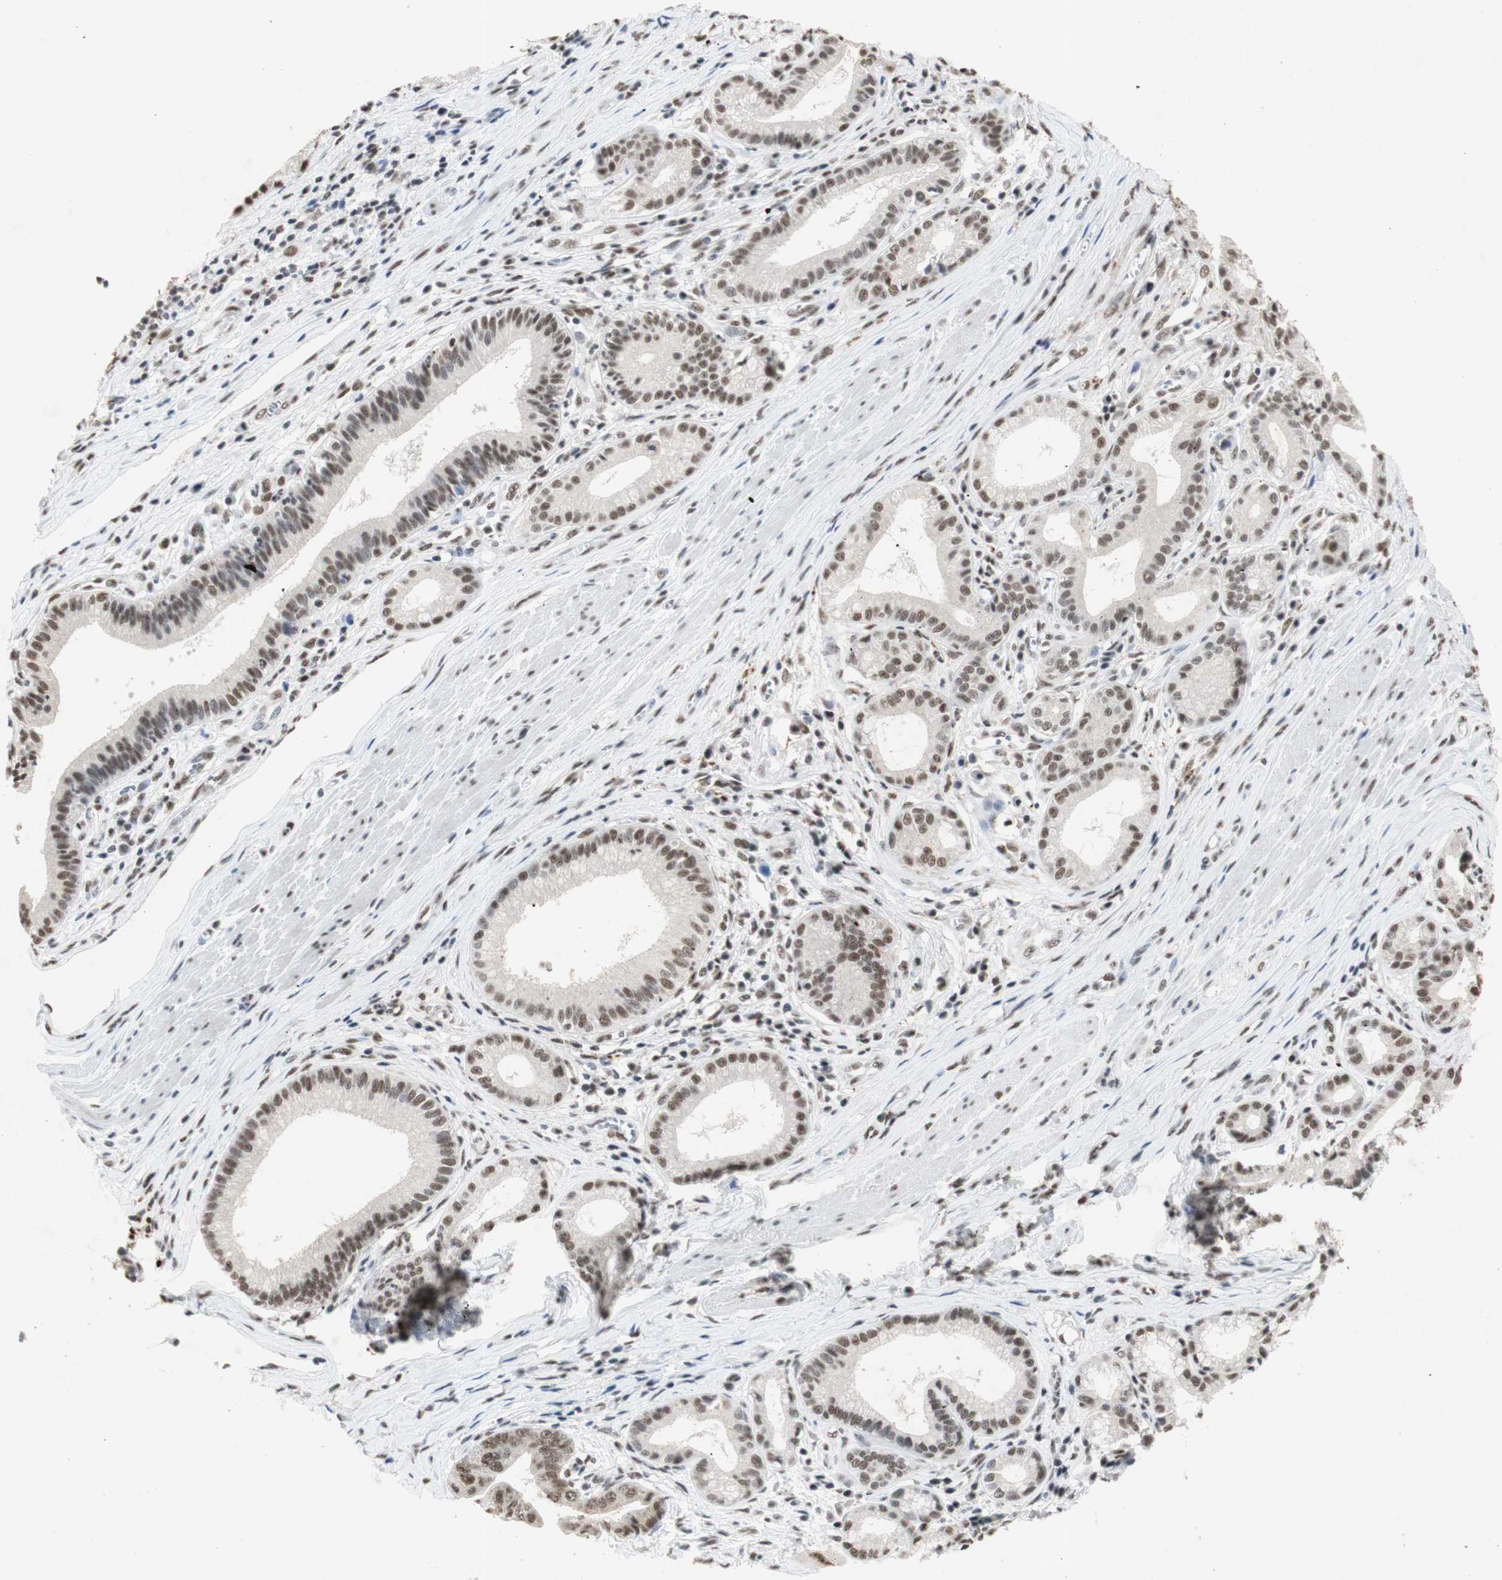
{"staining": {"intensity": "moderate", "quantity": ">75%", "location": "nuclear"}, "tissue": "pancreatic cancer", "cell_type": "Tumor cells", "image_type": "cancer", "snomed": [{"axis": "morphology", "description": "Adenocarcinoma, NOS"}, {"axis": "topography", "description": "Pancreas"}], "caption": "Adenocarcinoma (pancreatic) stained with a brown dye displays moderate nuclear positive staining in about >75% of tumor cells.", "gene": "SNRPB", "patient": {"sex": "female", "age": 75}}